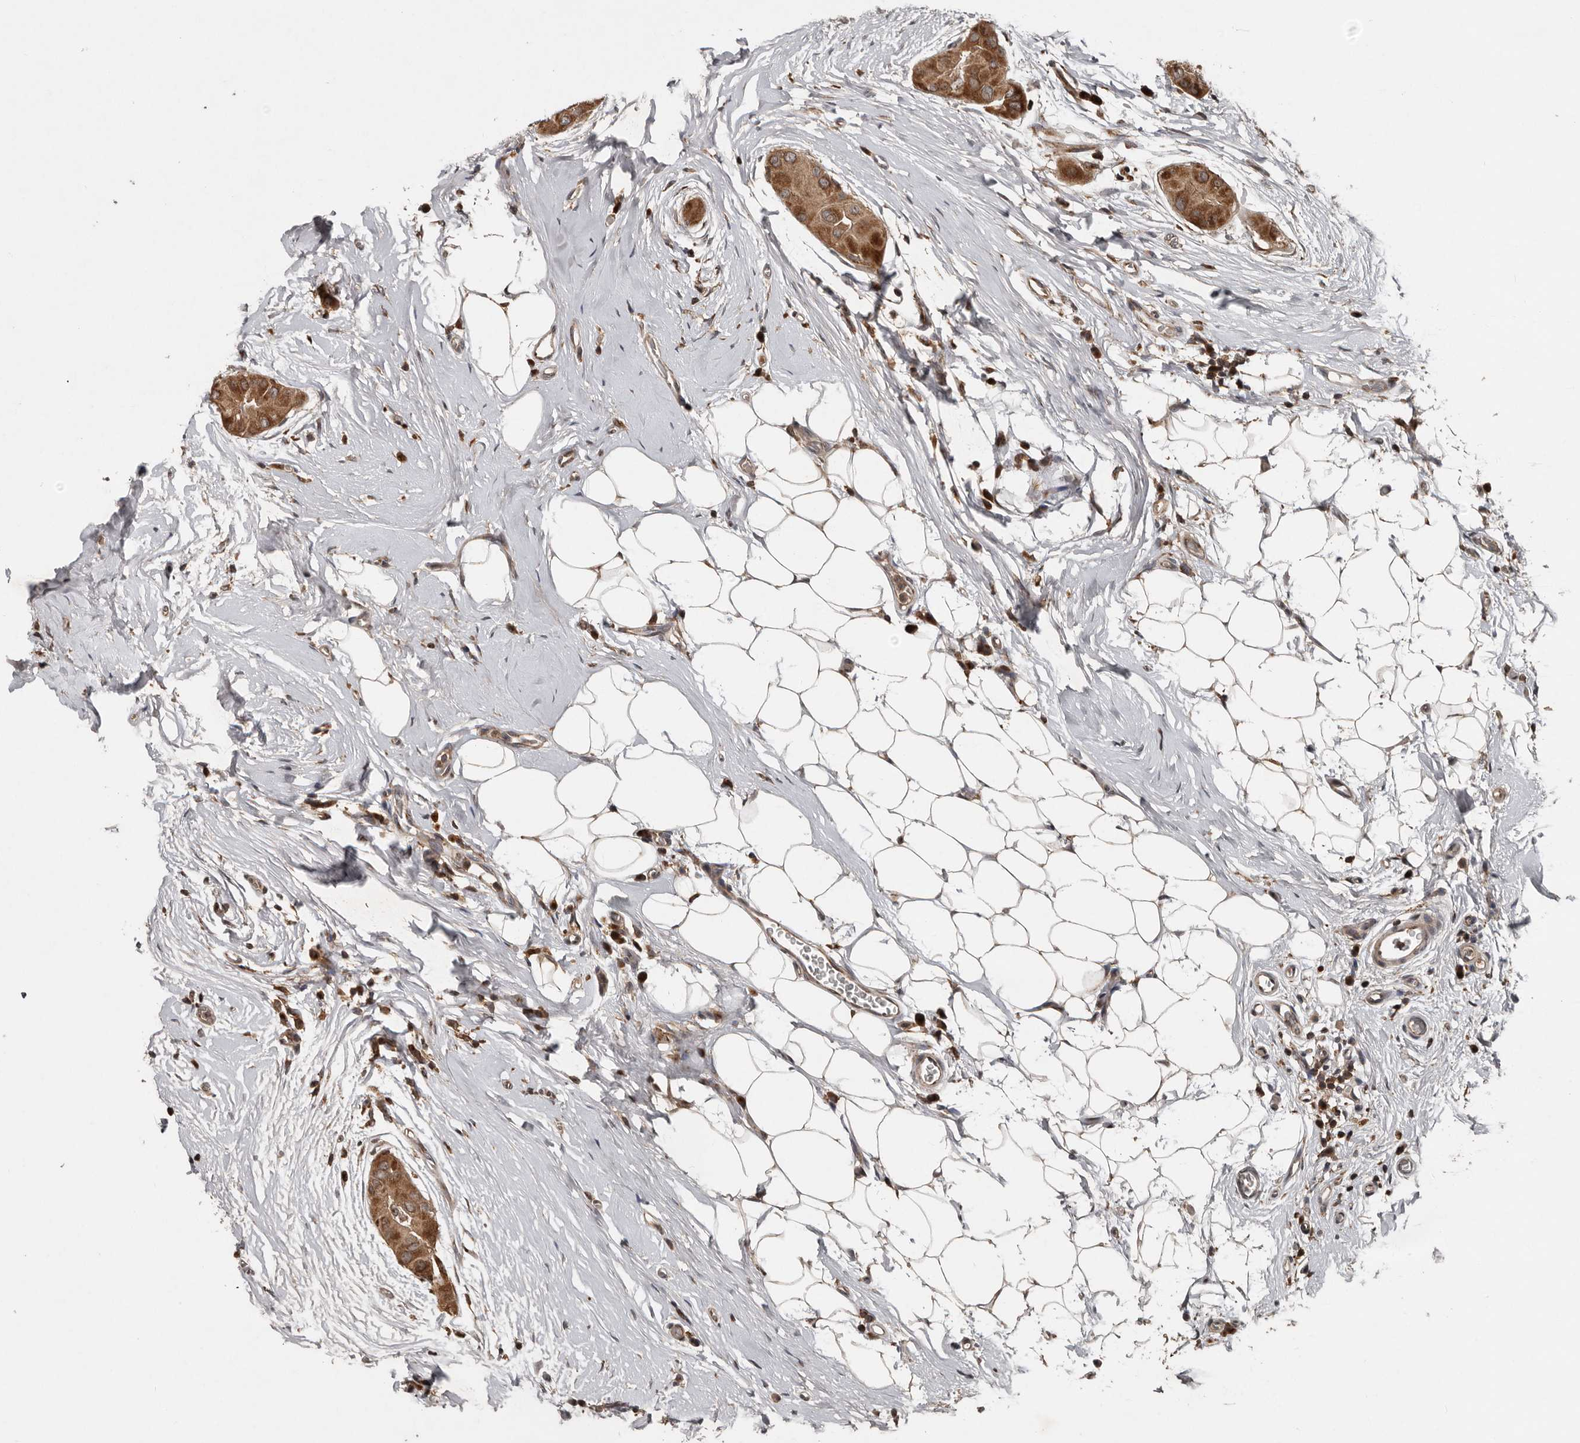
{"staining": {"intensity": "strong", "quantity": ">75%", "location": "cytoplasmic/membranous"}, "tissue": "thyroid cancer", "cell_type": "Tumor cells", "image_type": "cancer", "snomed": [{"axis": "morphology", "description": "Papillary adenocarcinoma, NOS"}, {"axis": "topography", "description": "Thyroid gland"}], "caption": "An immunohistochemistry photomicrograph of tumor tissue is shown. Protein staining in brown shows strong cytoplasmic/membranous positivity in papillary adenocarcinoma (thyroid) within tumor cells. (brown staining indicates protein expression, while blue staining denotes nuclei).", "gene": "CCDC190", "patient": {"sex": "male", "age": 33}}